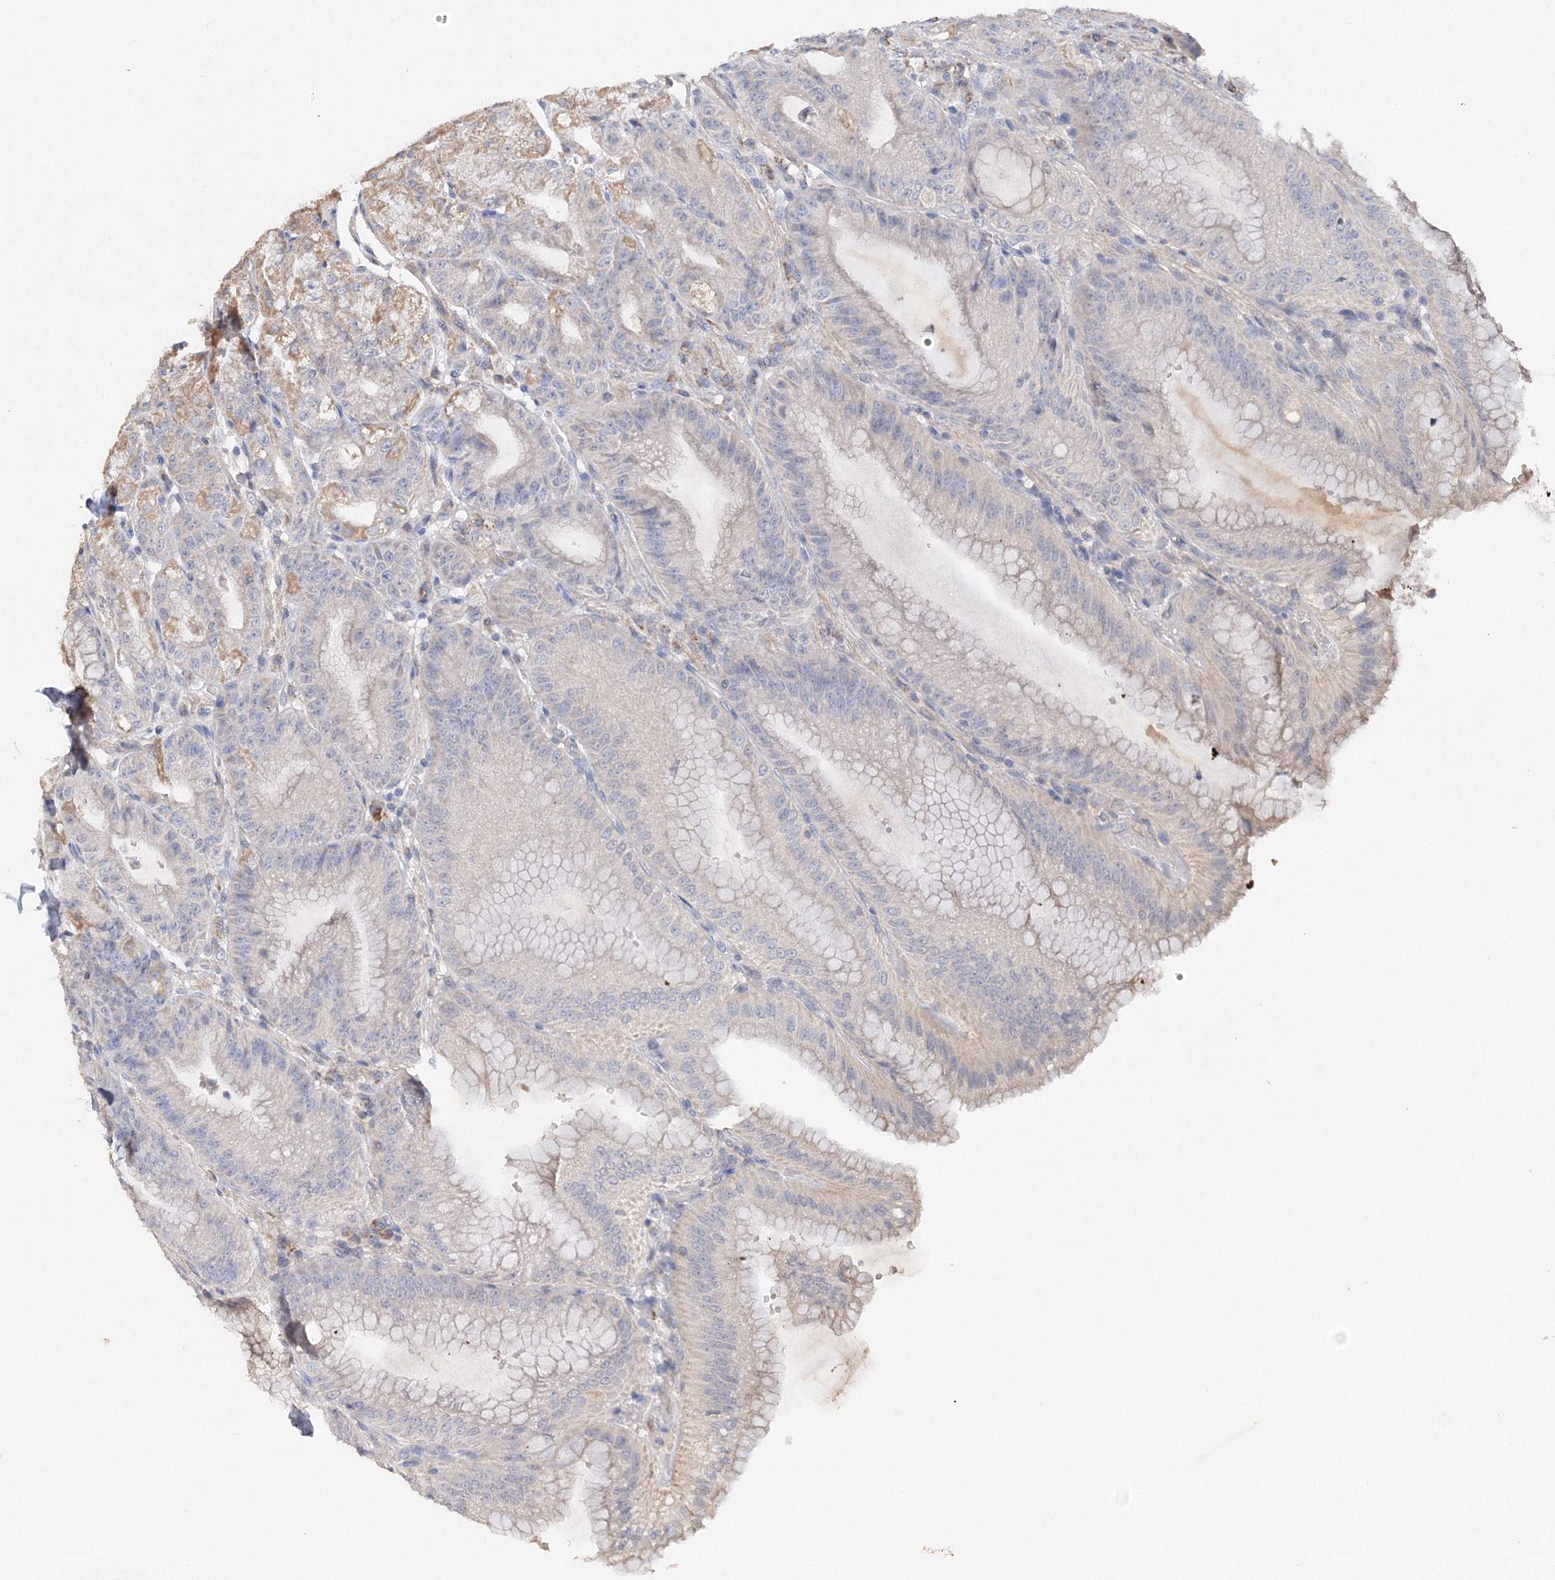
{"staining": {"intensity": "moderate", "quantity": ">75%", "location": "cytoplasmic/membranous"}, "tissue": "stomach", "cell_type": "Glandular cells", "image_type": "normal", "snomed": [{"axis": "morphology", "description": "Normal tissue, NOS"}, {"axis": "topography", "description": "Stomach, upper"}, {"axis": "topography", "description": "Stomach, lower"}], "caption": "A brown stain shows moderate cytoplasmic/membranous positivity of a protein in glandular cells of normal stomach. Immunohistochemistry (ihc) stains the protein of interest in brown and the nuclei are stained blue.", "gene": "GLS", "patient": {"sex": "male", "age": 71}}